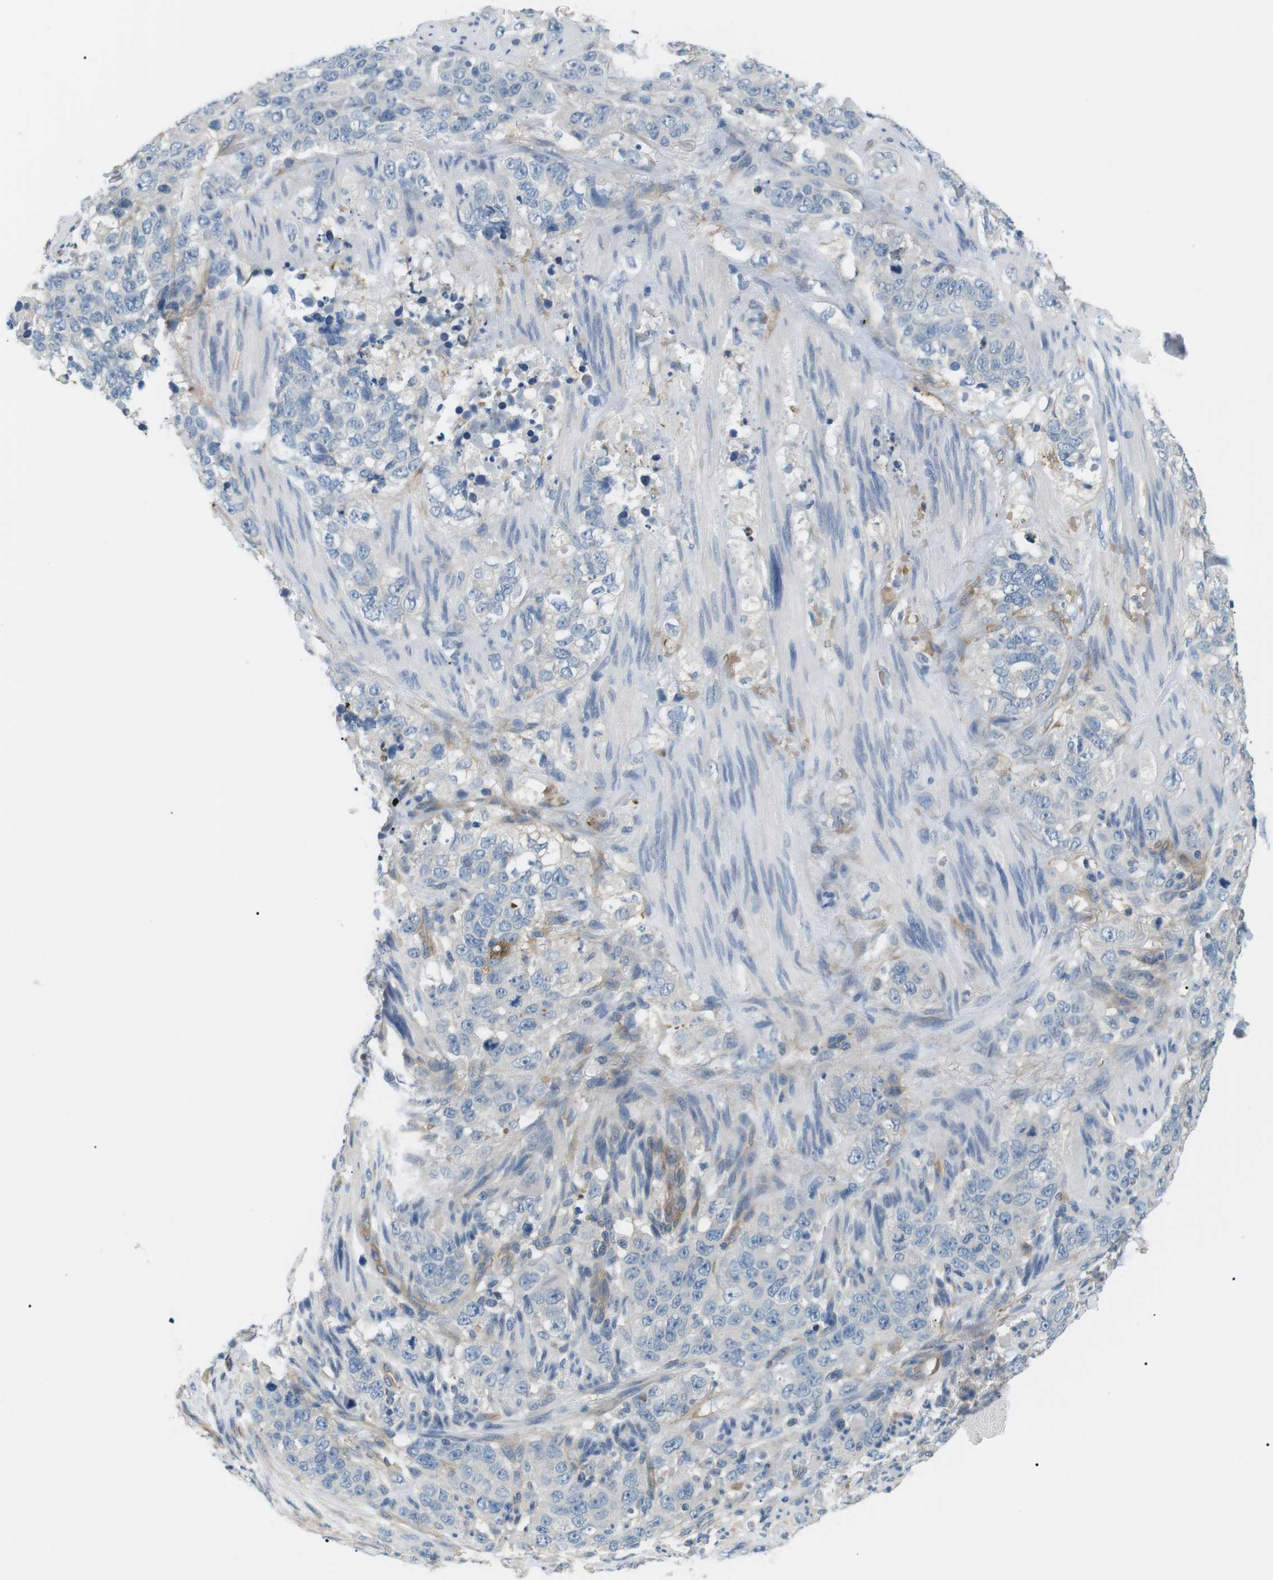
{"staining": {"intensity": "negative", "quantity": "none", "location": "none"}, "tissue": "stomach cancer", "cell_type": "Tumor cells", "image_type": "cancer", "snomed": [{"axis": "morphology", "description": "Adenocarcinoma, NOS"}, {"axis": "topography", "description": "Stomach"}], "caption": "DAB immunohistochemical staining of stomach adenocarcinoma displays no significant expression in tumor cells.", "gene": "ADCY10", "patient": {"sex": "male", "age": 48}}